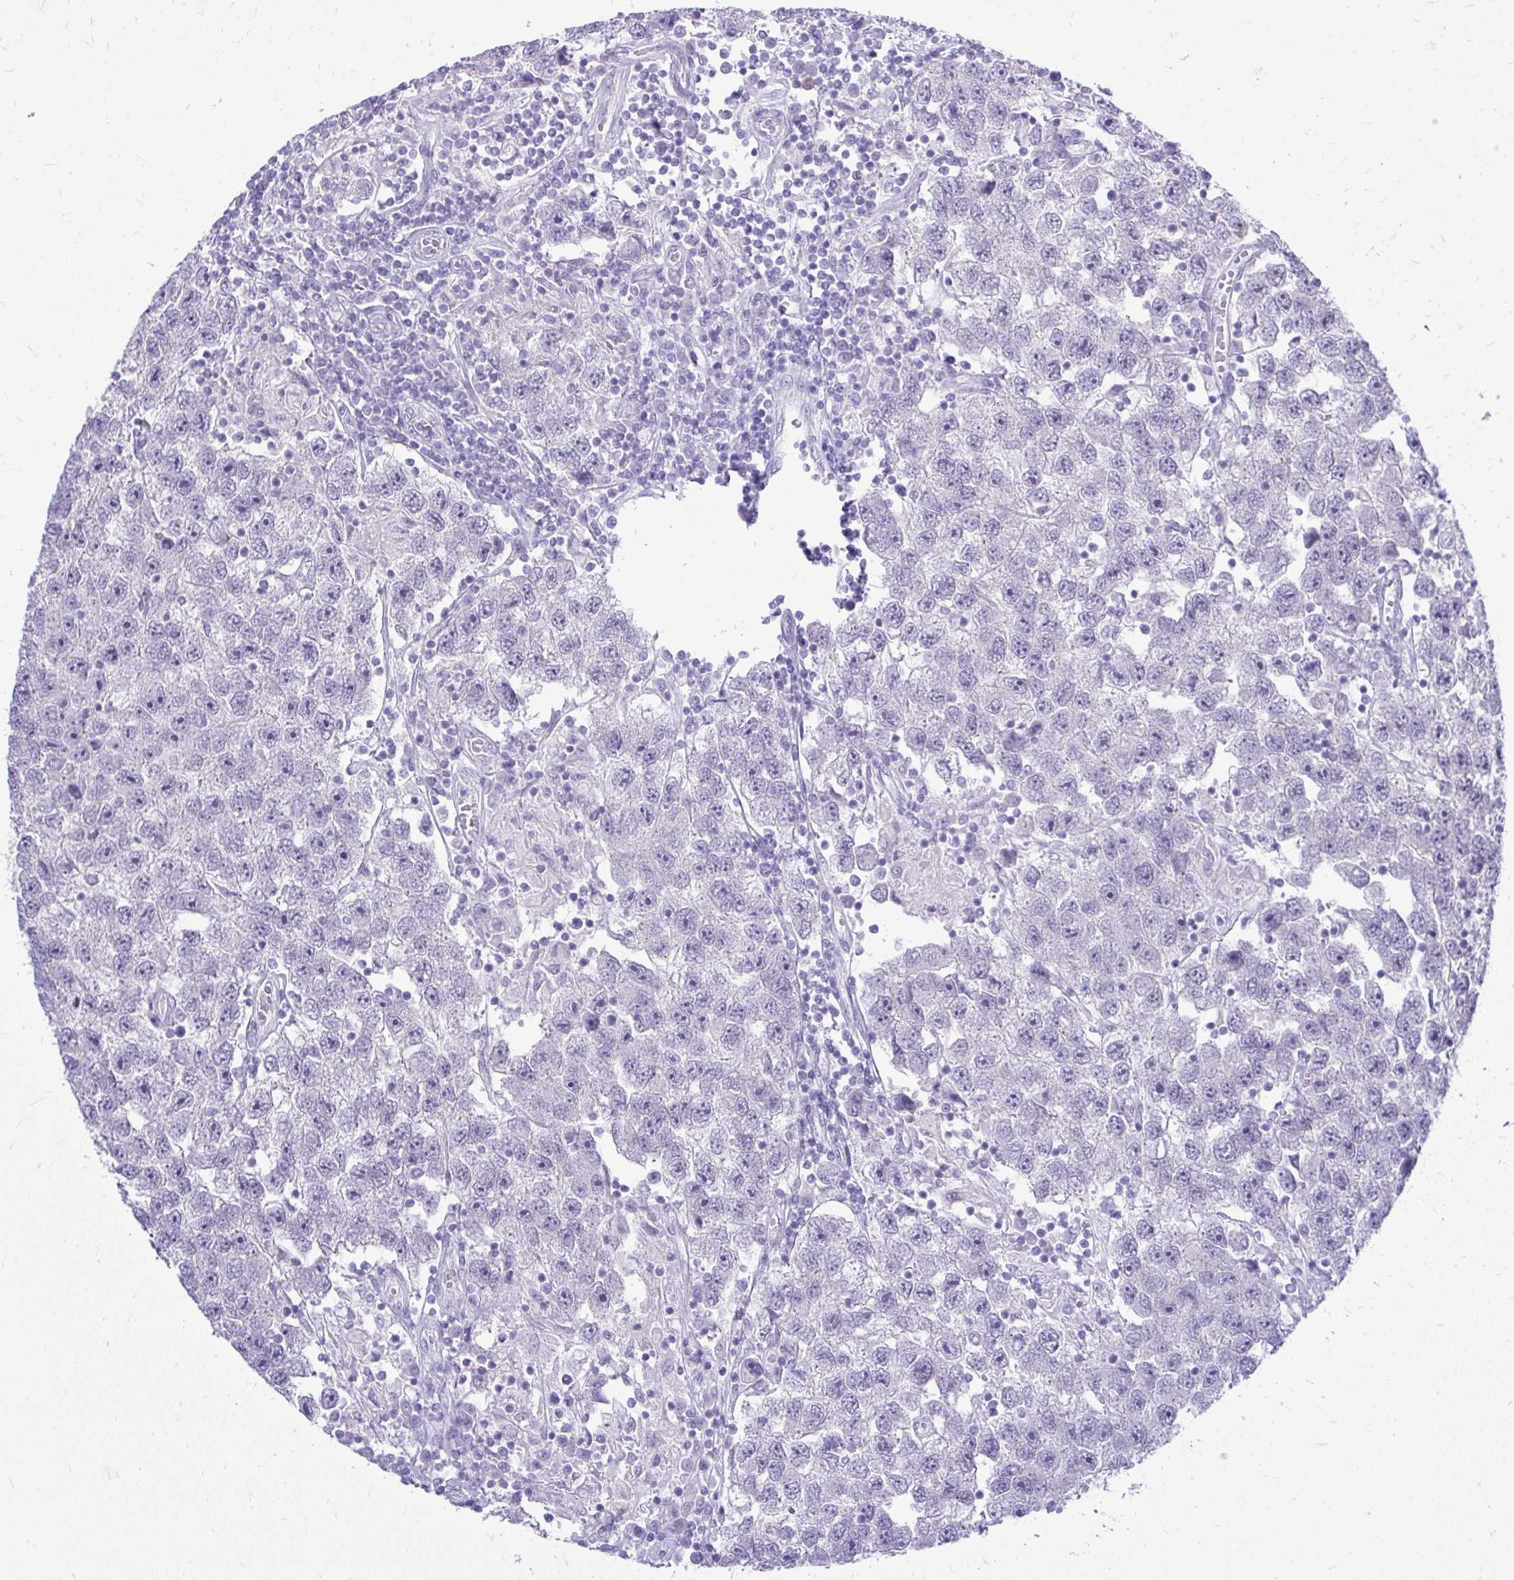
{"staining": {"intensity": "negative", "quantity": "none", "location": "none"}, "tissue": "testis cancer", "cell_type": "Tumor cells", "image_type": "cancer", "snomed": [{"axis": "morphology", "description": "Seminoma, NOS"}, {"axis": "topography", "description": "Testis"}], "caption": "The micrograph shows no staining of tumor cells in testis seminoma.", "gene": "OR8D1", "patient": {"sex": "male", "age": 26}}